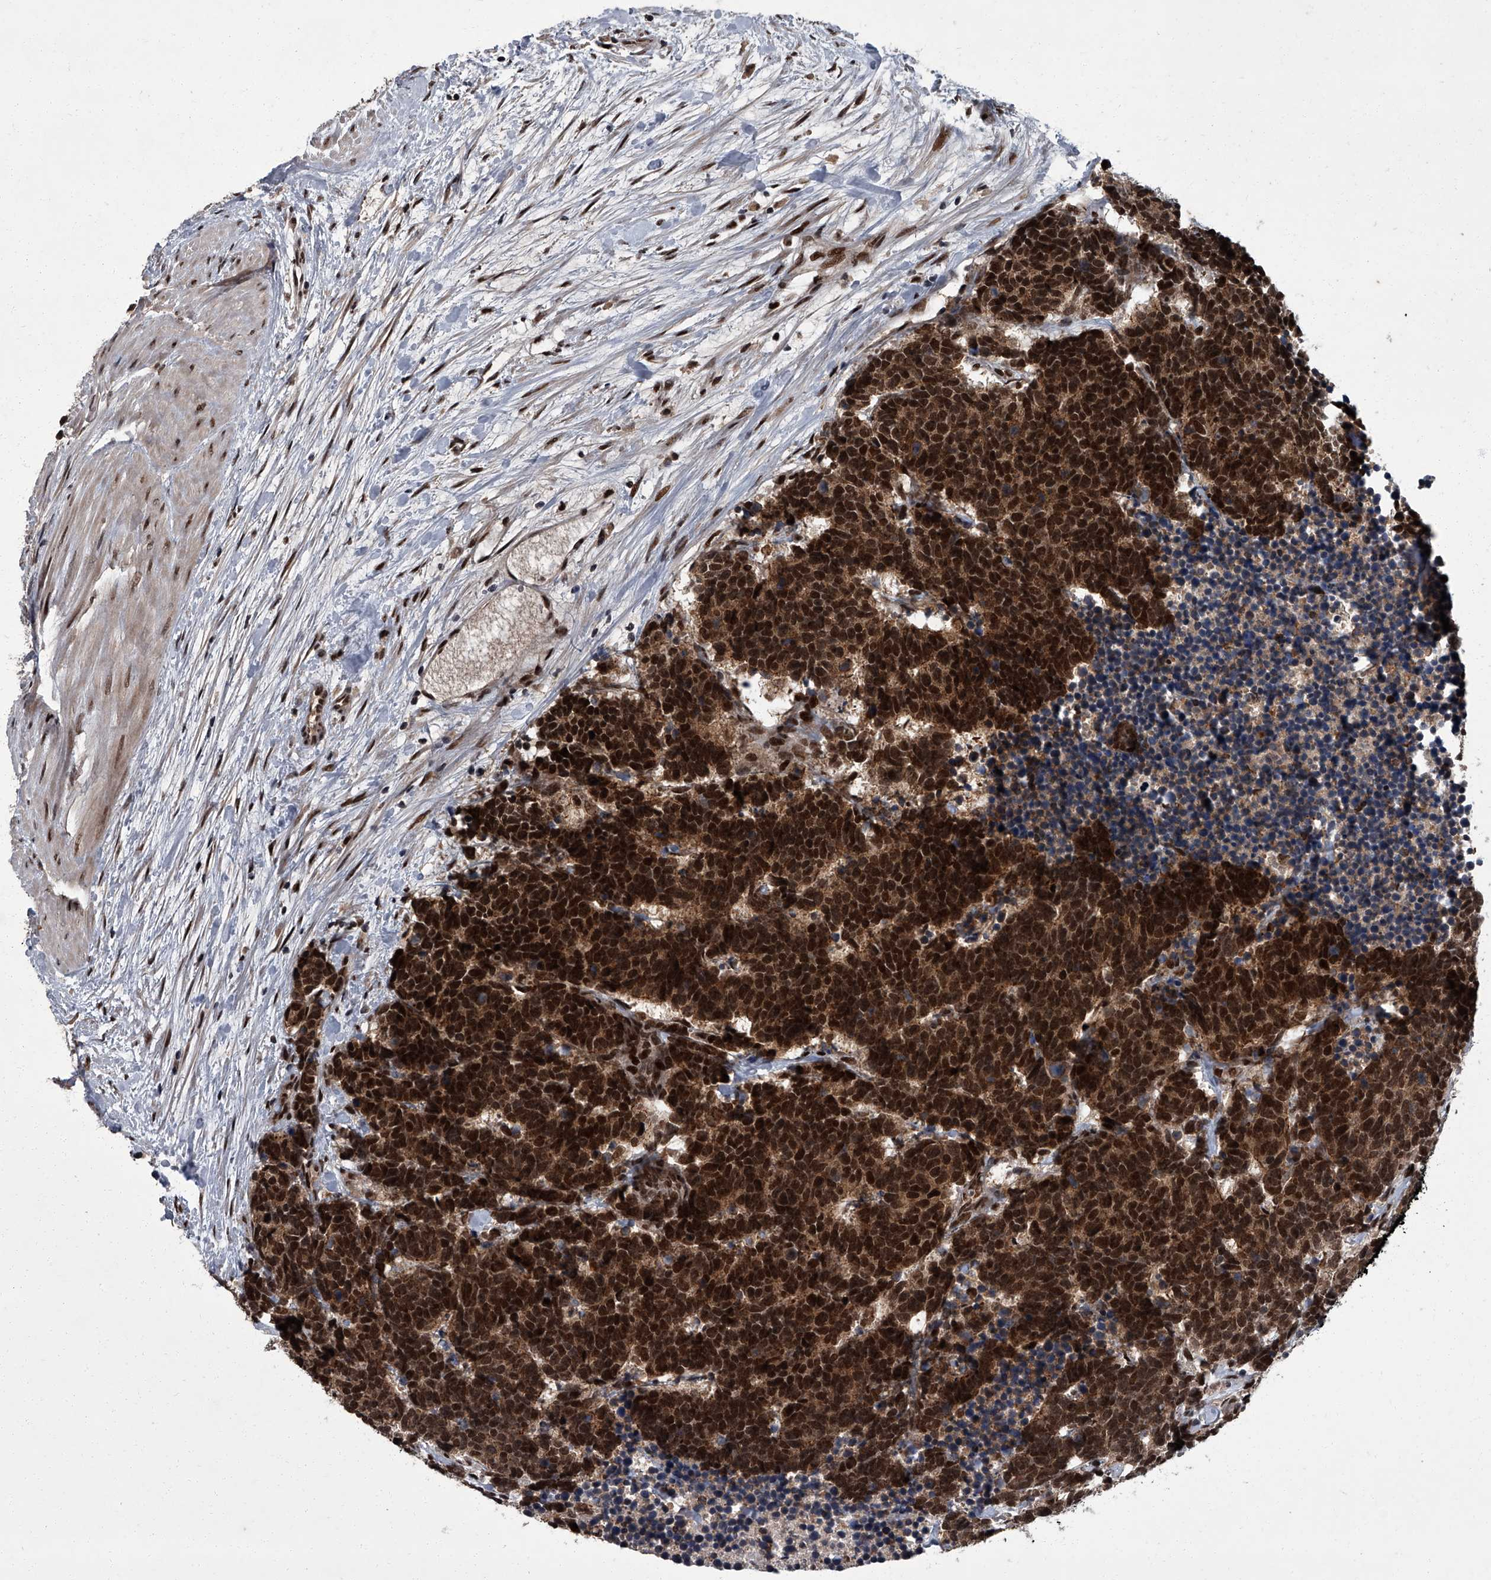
{"staining": {"intensity": "strong", "quantity": ">75%", "location": "nuclear"}, "tissue": "carcinoid", "cell_type": "Tumor cells", "image_type": "cancer", "snomed": [{"axis": "morphology", "description": "Carcinoma, NOS"}, {"axis": "morphology", "description": "Carcinoid, malignant, NOS"}, {"axis": "topography", "description": "Urinary bladder"}], "caption": "Protein analysis of malignant carcinoid tissue exhibits strong nuclear expression in approximately >75% of tumor cells.", "gene": "ZNF518B", "patient": {"sex": "male", "age": 57}}